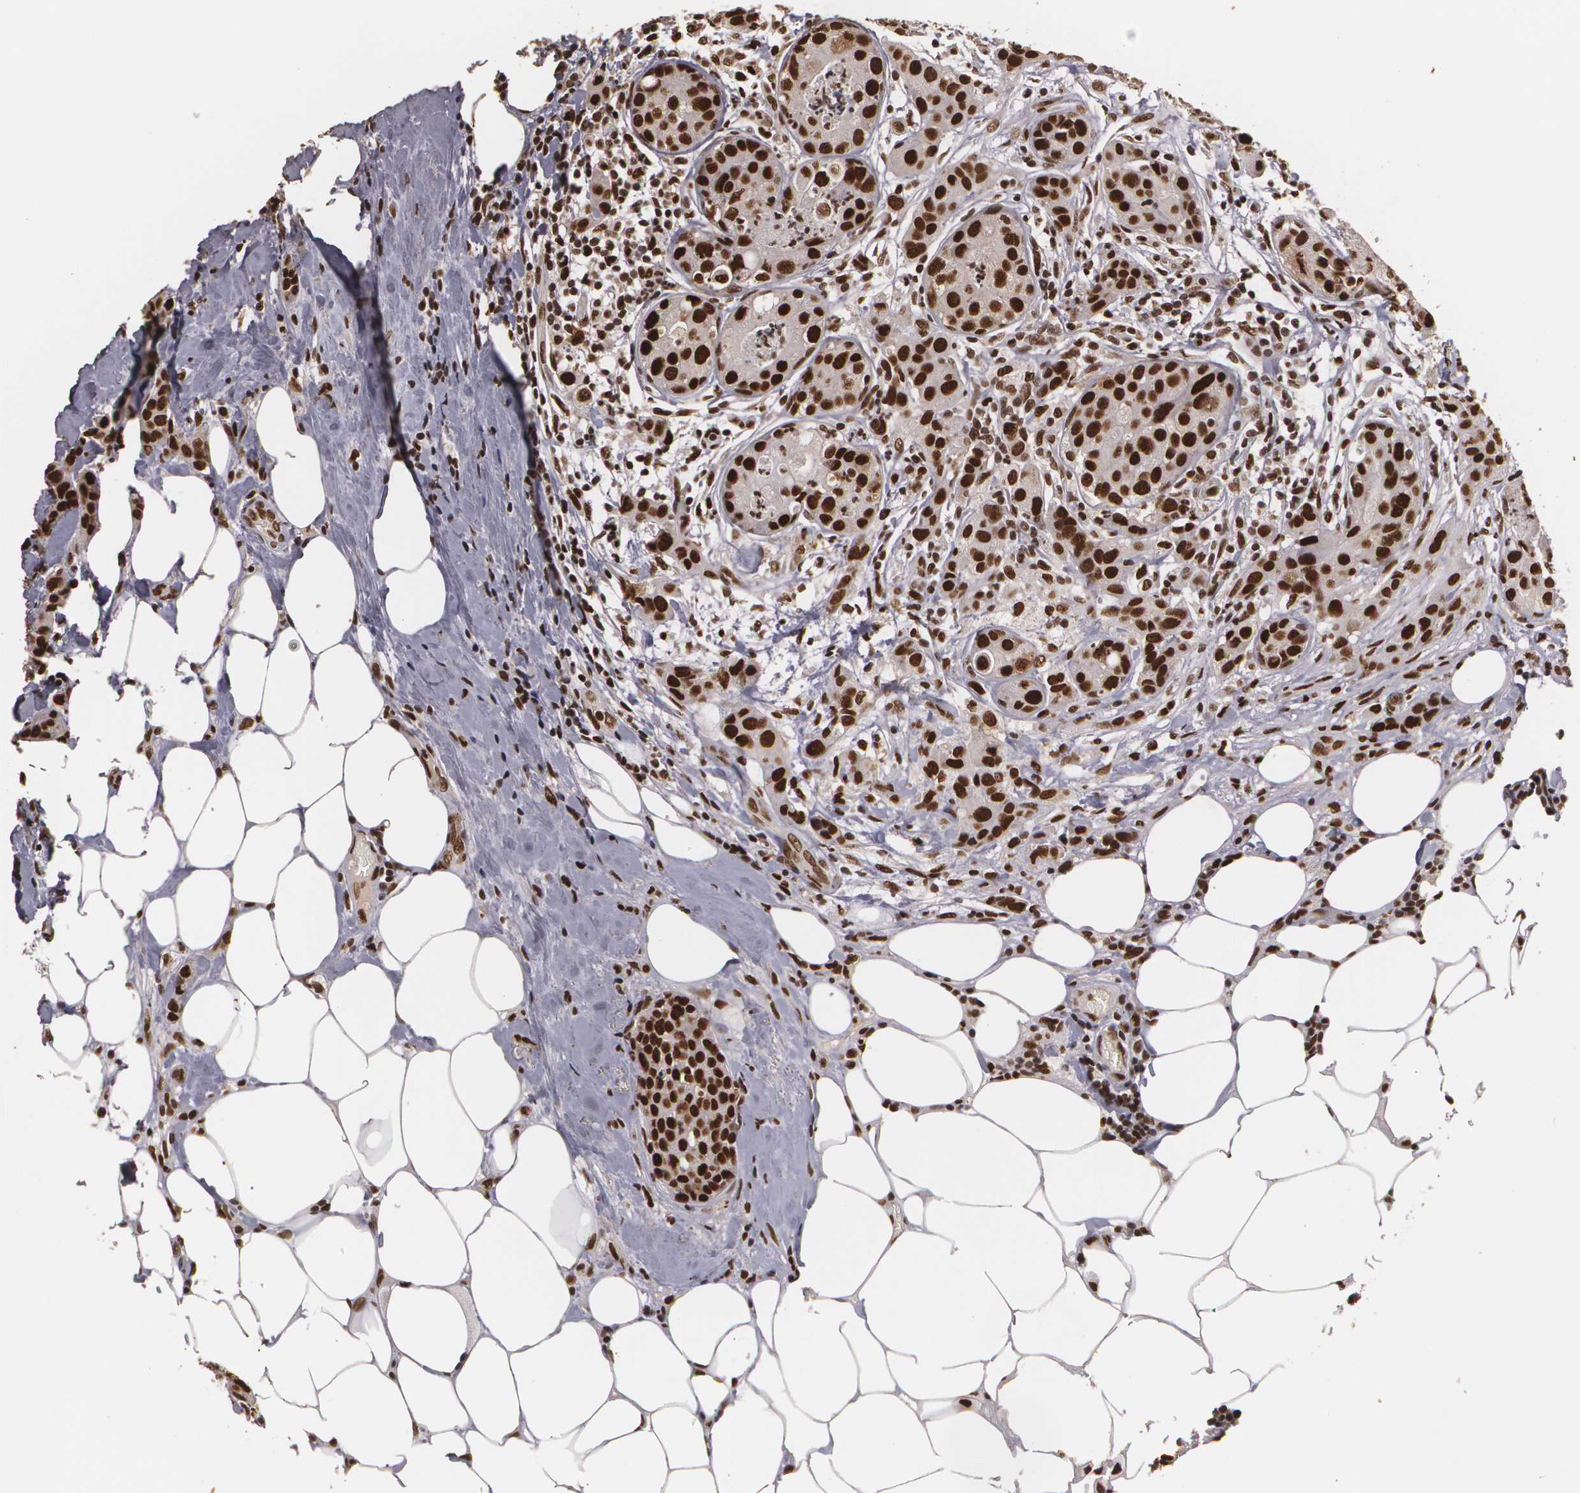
{"staining": {"intensity": "strong", "quantity": ">75%", "location": "cytoplasmic/membranous,nuclear"}, "tissue": "breast cancer", "cell_type": "Tumor cells", "image_type": "cancer", "snomed": [{"axis": "morphology", "description": "Duct carcinoma"}, {"axis": "topography", "description": "Breast"}], "caption": "Breast cancer (intraductal carcinoma) stained for a protein (brown) reveals strong cytoplasmic/membranous and nuclear positive expression in about >75% of tumor cells.", "gene": "RCOR1", "patient": {"sex": "female", "age": 45}}